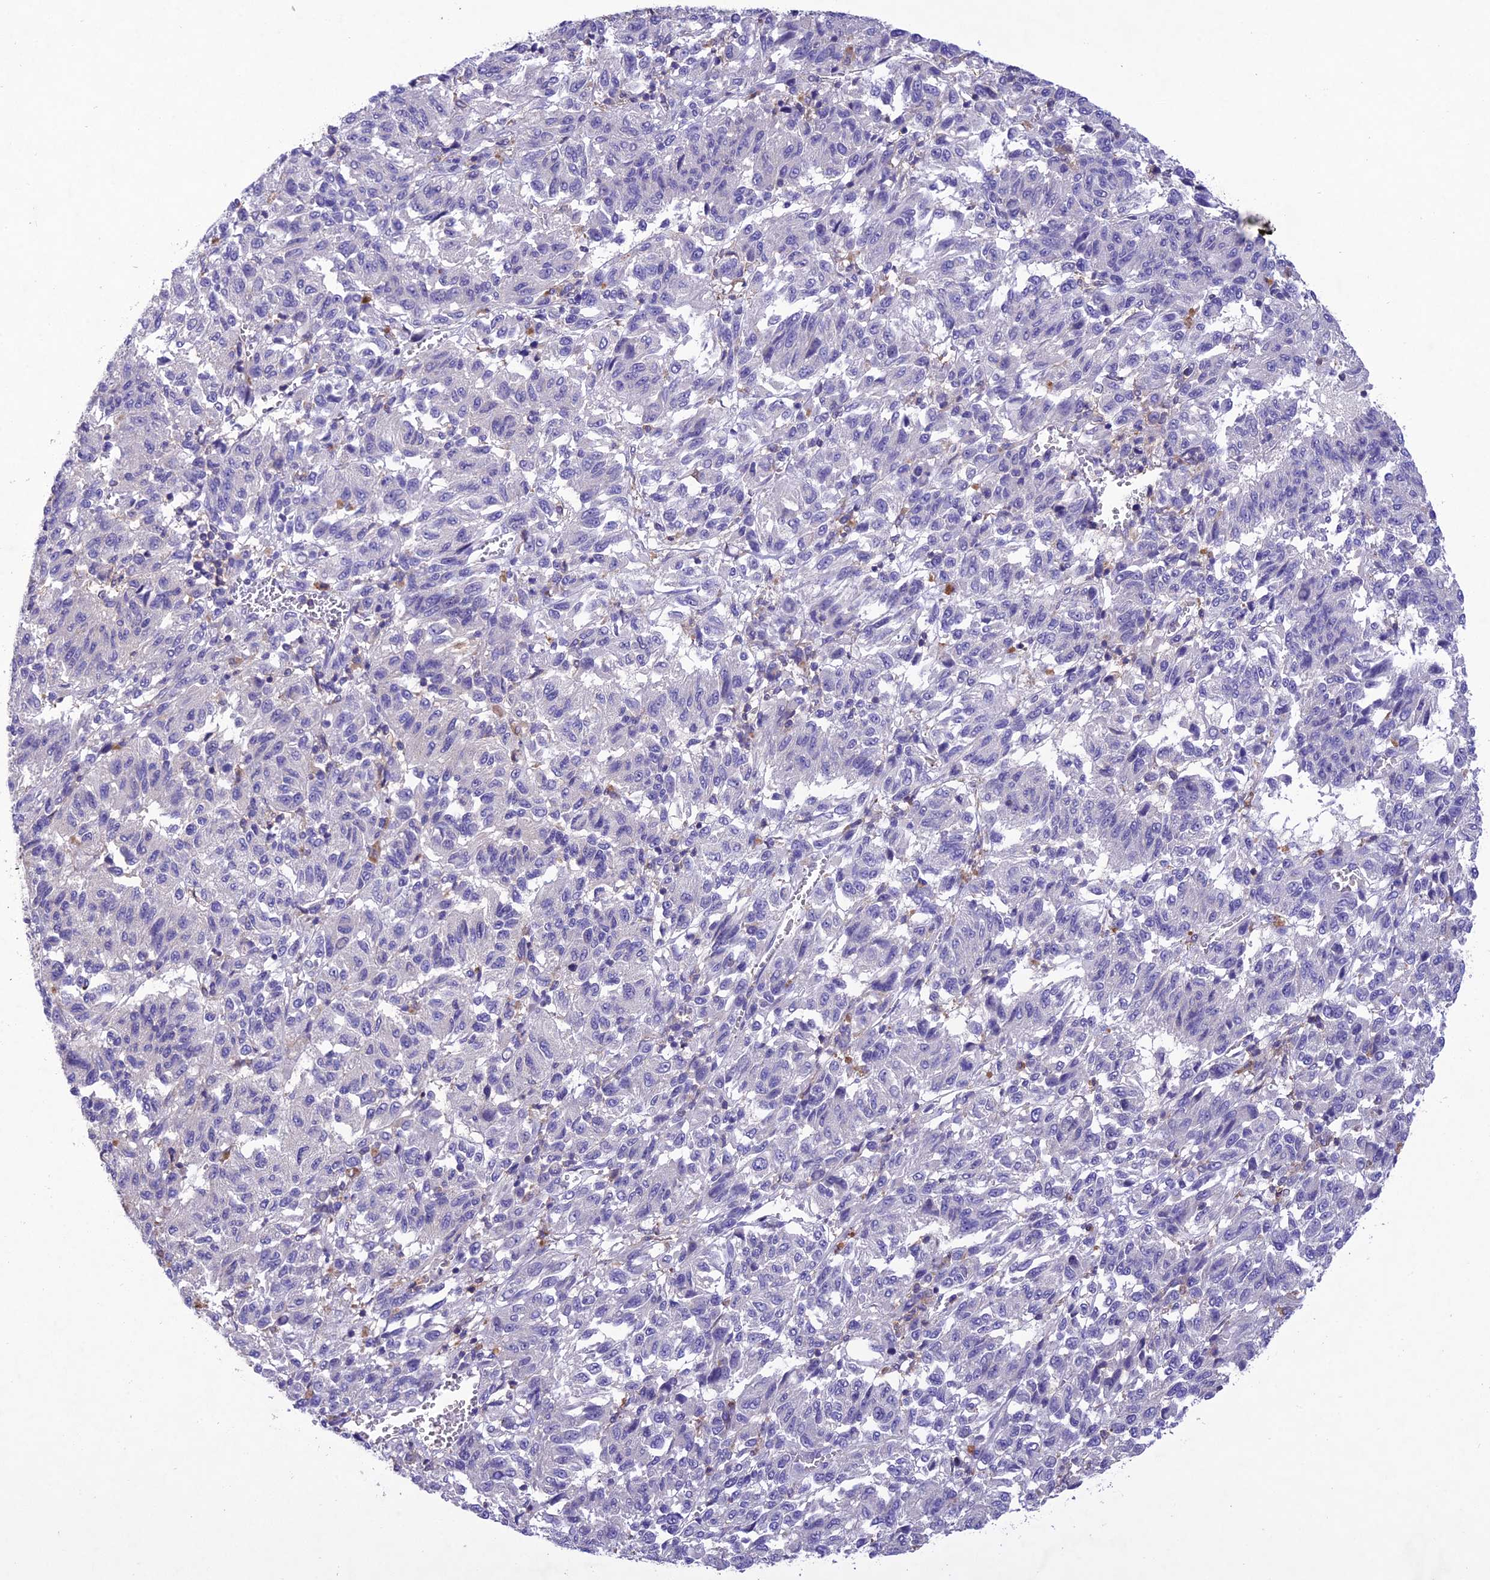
{"staining": {"intensity": "negative", "quantity": "none", "location": "none"}, "tissue": "melanoma", "cell_type": "Tumor cells", "image_type": "cancer", "snomed": [{"axis": "morphology", "description": "Malignant melanoma, Metastatic site"}, {"axis": "topography", "description": "Lung"}], "caption": "Tumor cells are negative for protein expression in human melanoma.", "gene": "SNX24", "patient": {"sex": "male", "age": 64}}